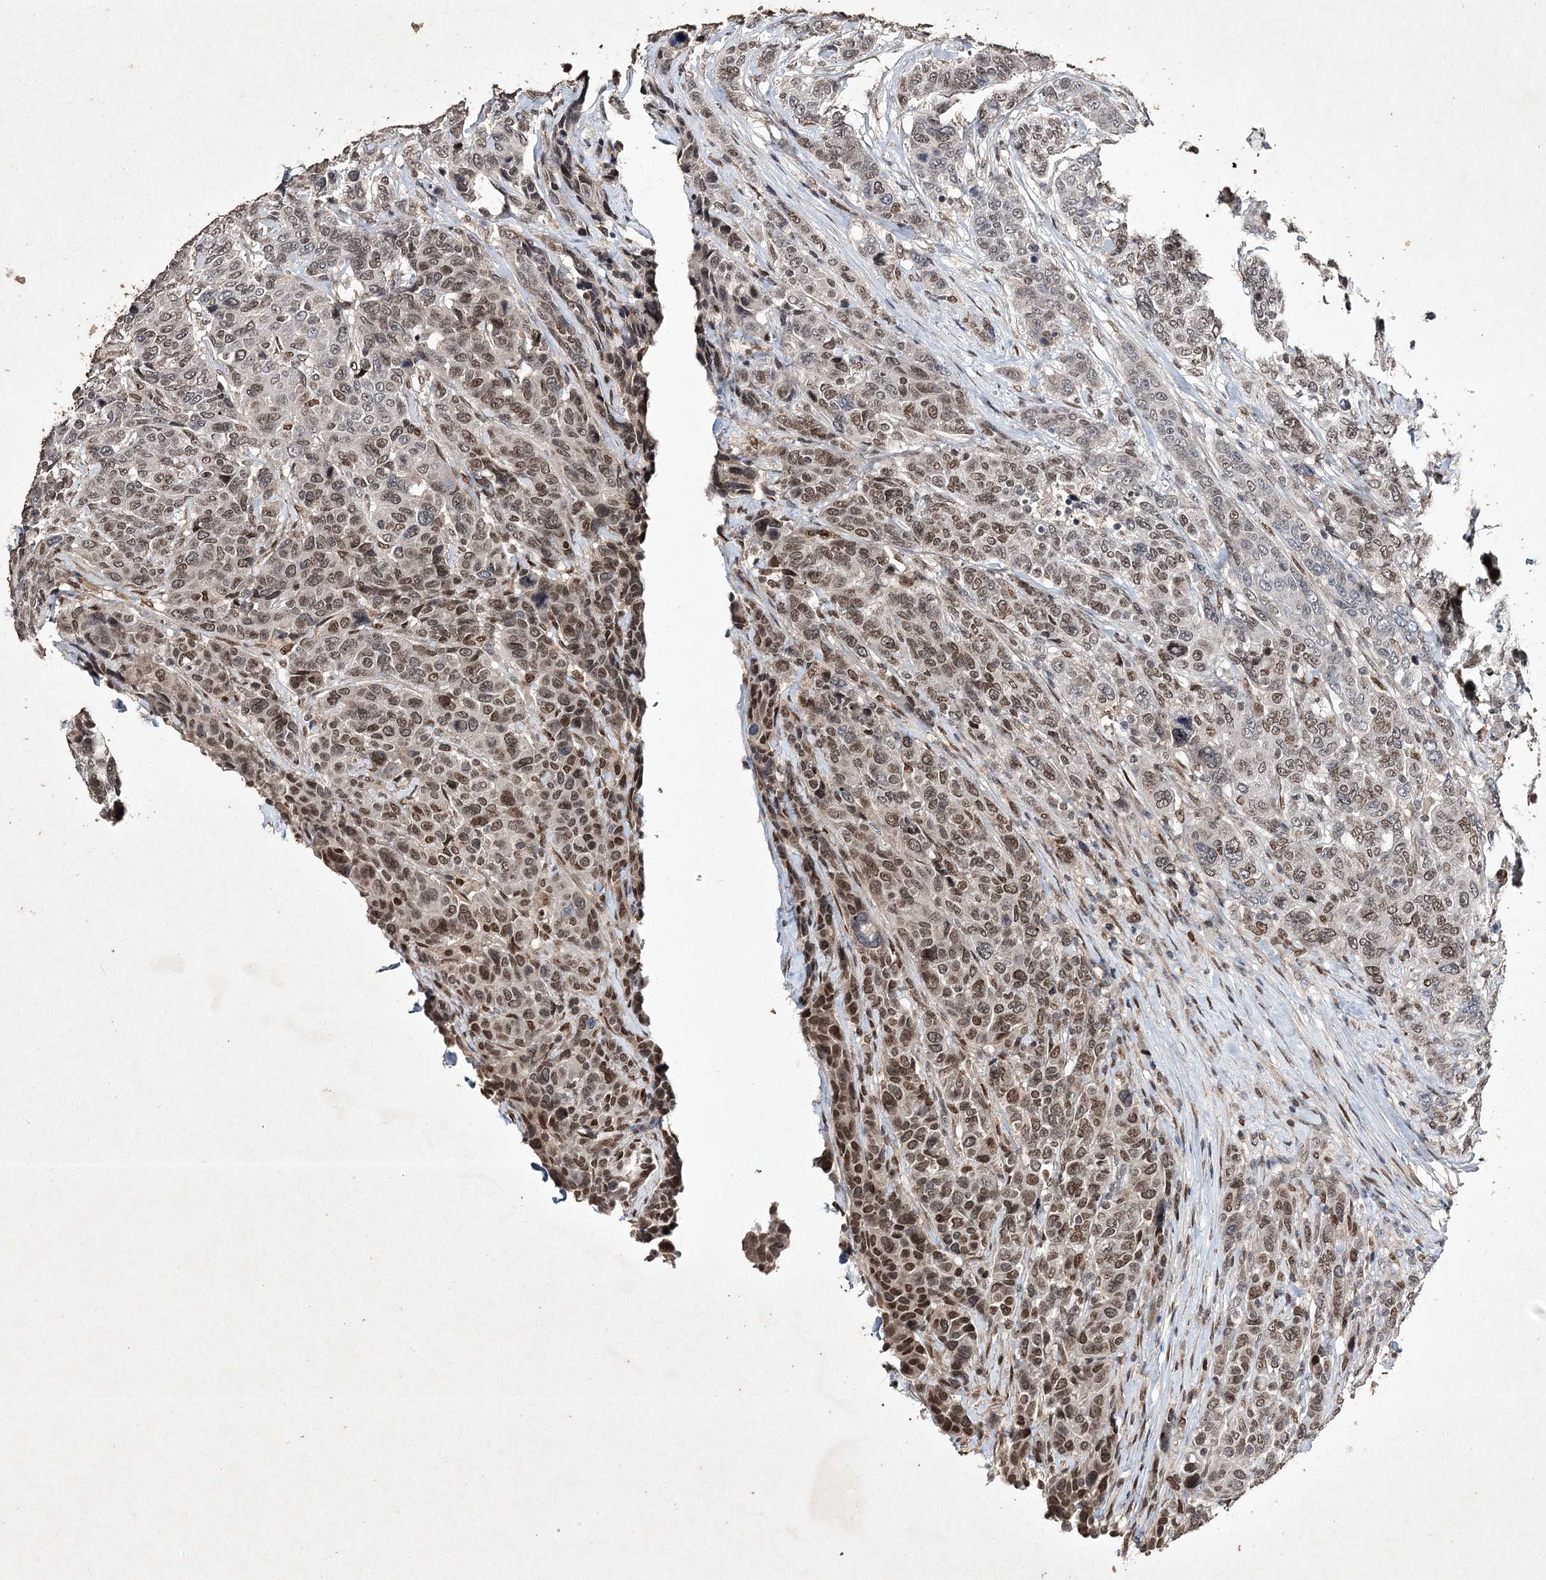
{"staining": {"intensity": "moderate", "quantity": ">75%", "location": "nuclear"}, "tissue": "breast cancer", "cell_type": "Tumor cells", "image_type": "cancer", "snomed": [{"axis": "morphology", "description": "Duct carcinoma"}, {"axis": "topography", "description": "Breast"}], "caption": "Tumor cells demonstrate moderate nuclear staining in about >75% of cells in breast cancer.", "gene": "C3orf38", "patient": {"sex": "female", "age": 37}}